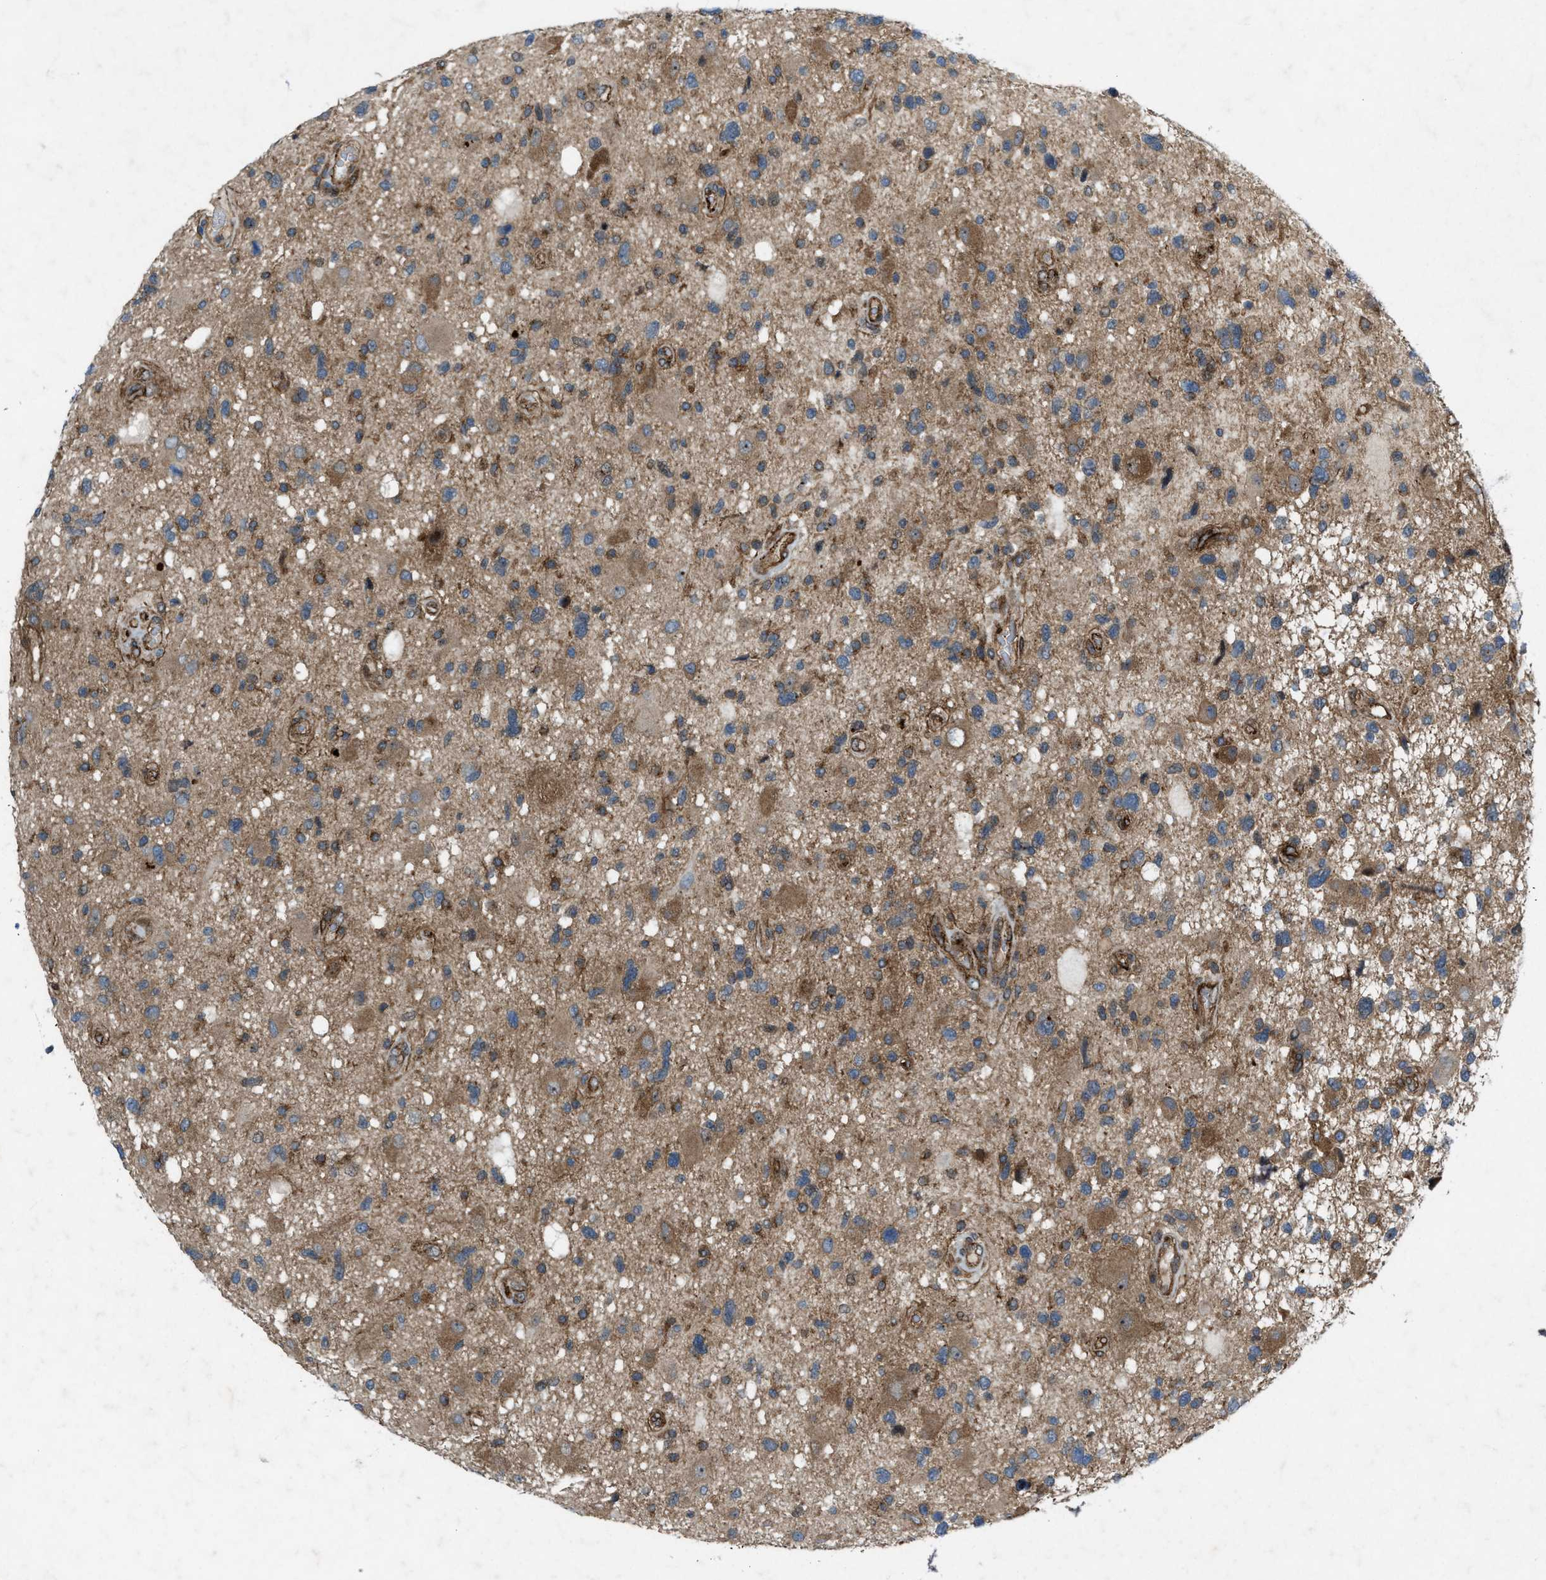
{"staining": {"intensity": "moderate", "quantity": ">75%", "location": "cytoplasmic/membranous"}, "tissue": "glioma", "cell_type": "Tumor cells", "image_type": "cancer", "snomed": [{"axis": "morphology", "description": "Glioma, malignant, High grade"}, {"axis": "topography", "description": "Brain"}], "caption": "Immunohistochemical staining of human malignant glioma (high-grade) shows moderate cytoplasmic/membranous protein expression in about >75% of tumor cells. Immunohistochemistry (ihc) stains the protein of interest in brown and the nuclei are stained blue.", "gene": "URGCP", "patient": {"sex": "male", "age": 33}}